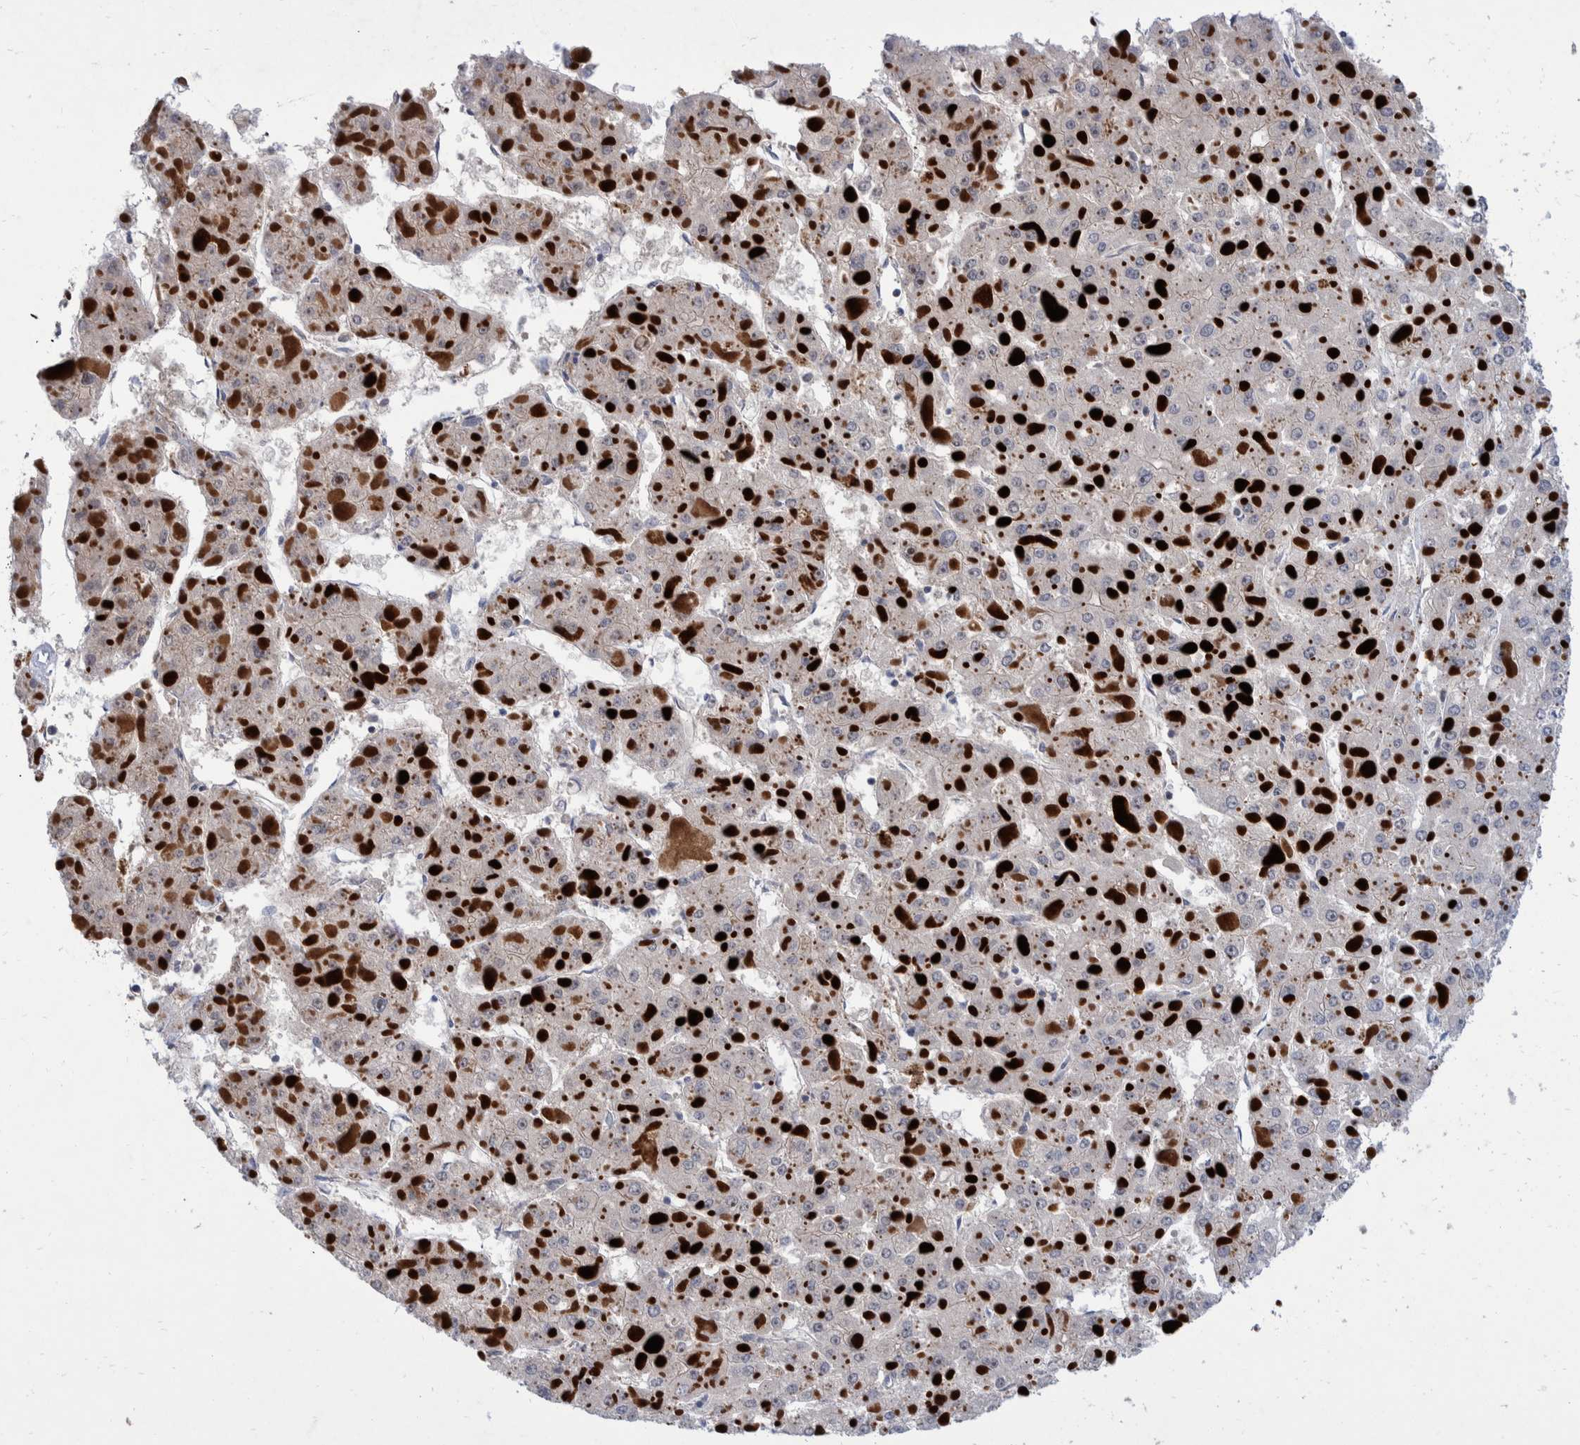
{"staining": {"intensity": "negative", "quantity": "none", "location": "none"}, "tissue": "liver cancer", "cell_type": "Tumor cells", "image_type": "cancer", "snomed": [{"axis": "morphology", "description": "Carcinoma, Hepatocellular, NOS"}, {"axis": "topography", "description": "Liver"}], "caption": "This is an immunohistochemistry micrograph of liver cancer (hepatocellular carcinoma). There is no staining in tumor cells.", "gene": "PLPBP", "patient": {"sex": "female", "age": 73}}